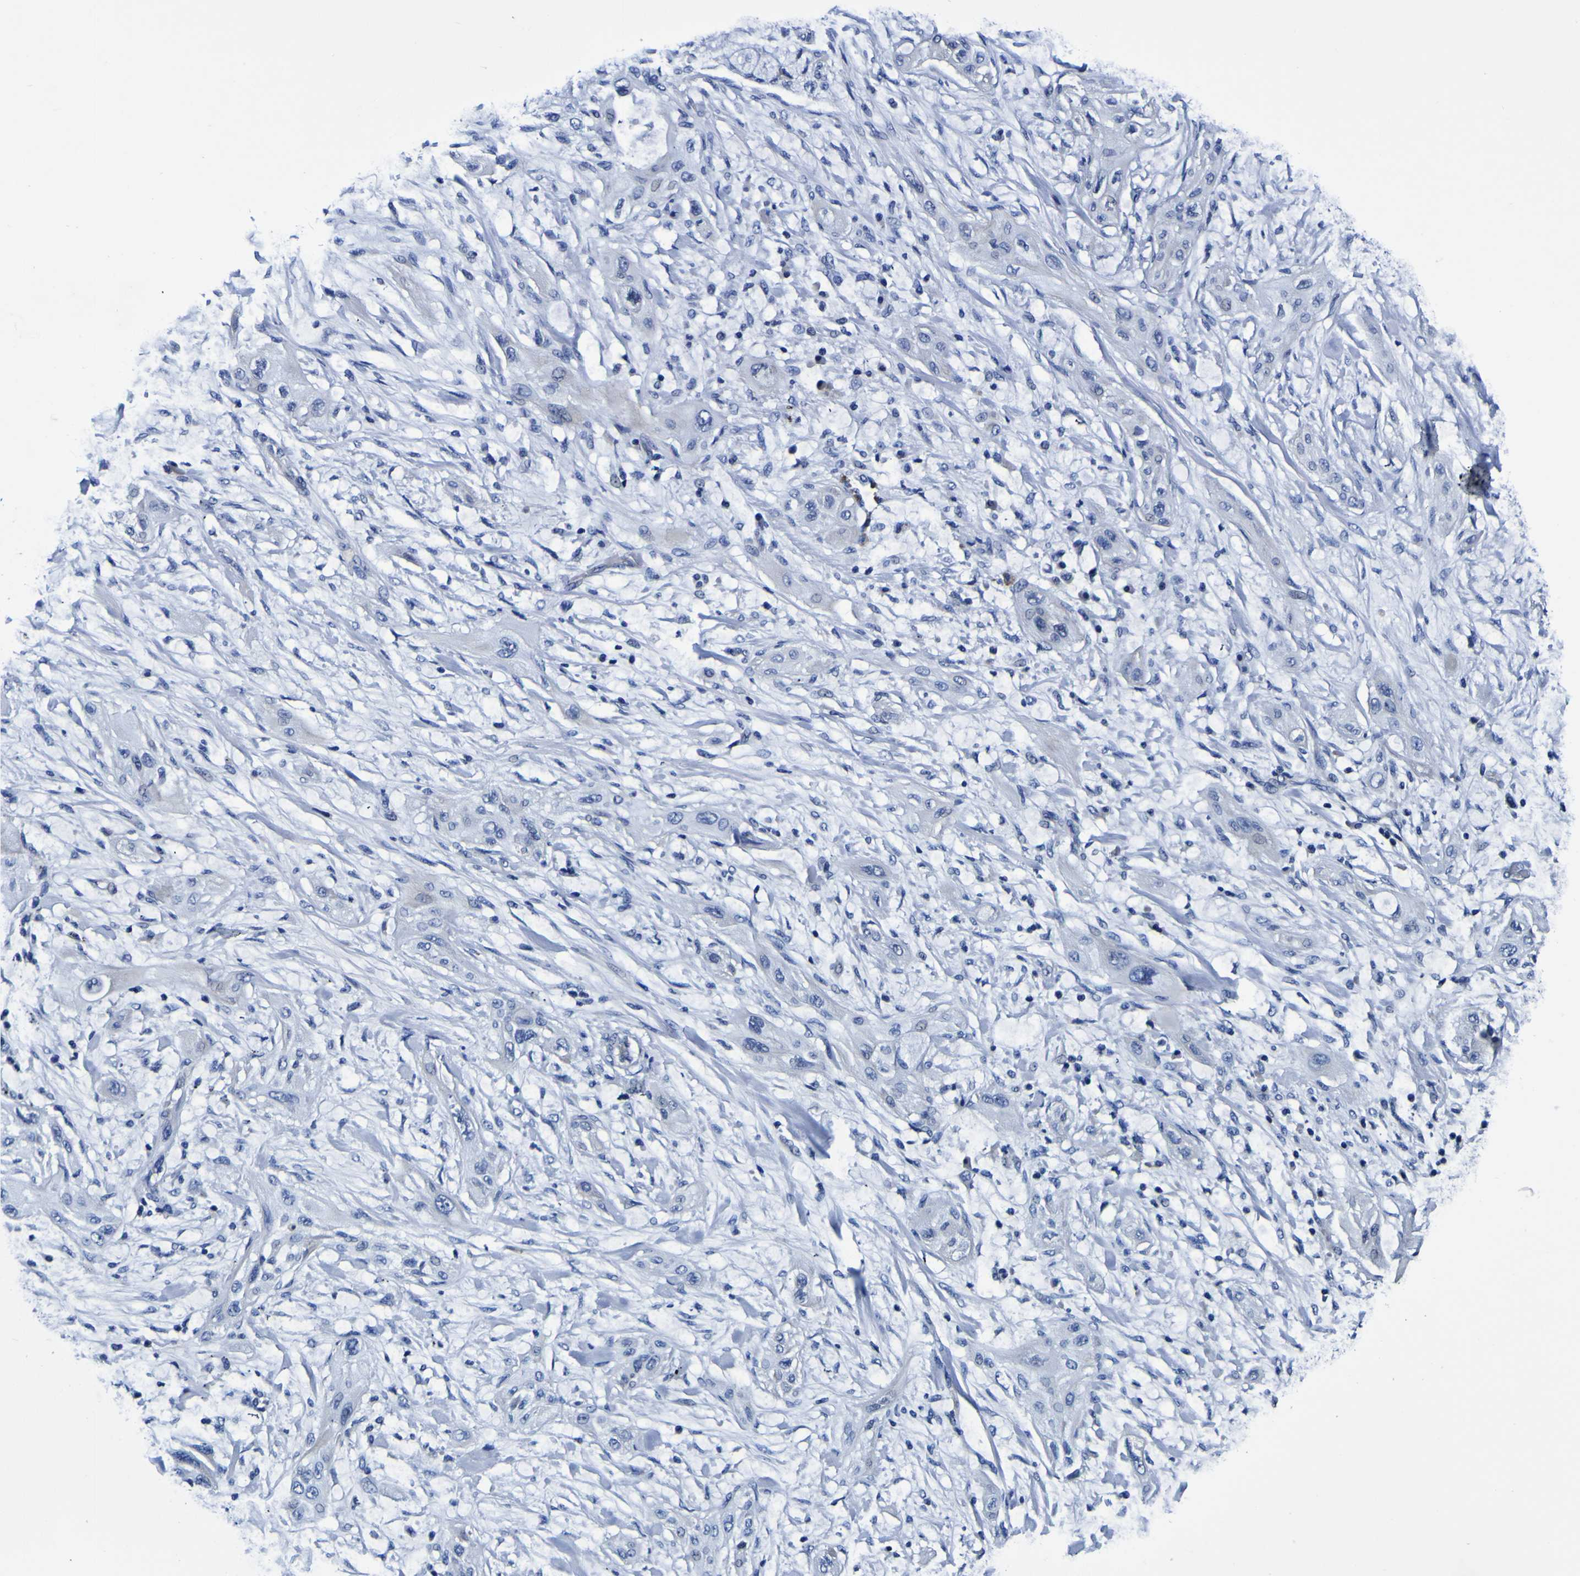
{"staining": {"intensity": "negative", "quantity": "none", "location": "none"}, "tissue": "lung cancer", "cell_type": "Tumor cells", "image_type": "cancer", "snomed": [{"axis": "morphology", "description": "Squamous cell carcinoma, NOS"}, {"axis": "topography", "description": "Lung"}], "caption": "Human lung cancer stained for a protein using immunohistochemistry demonstrates no staining in tumor cells.", "gene": "PDLIM4", "patient": {"sex": "female", "age": 47}}